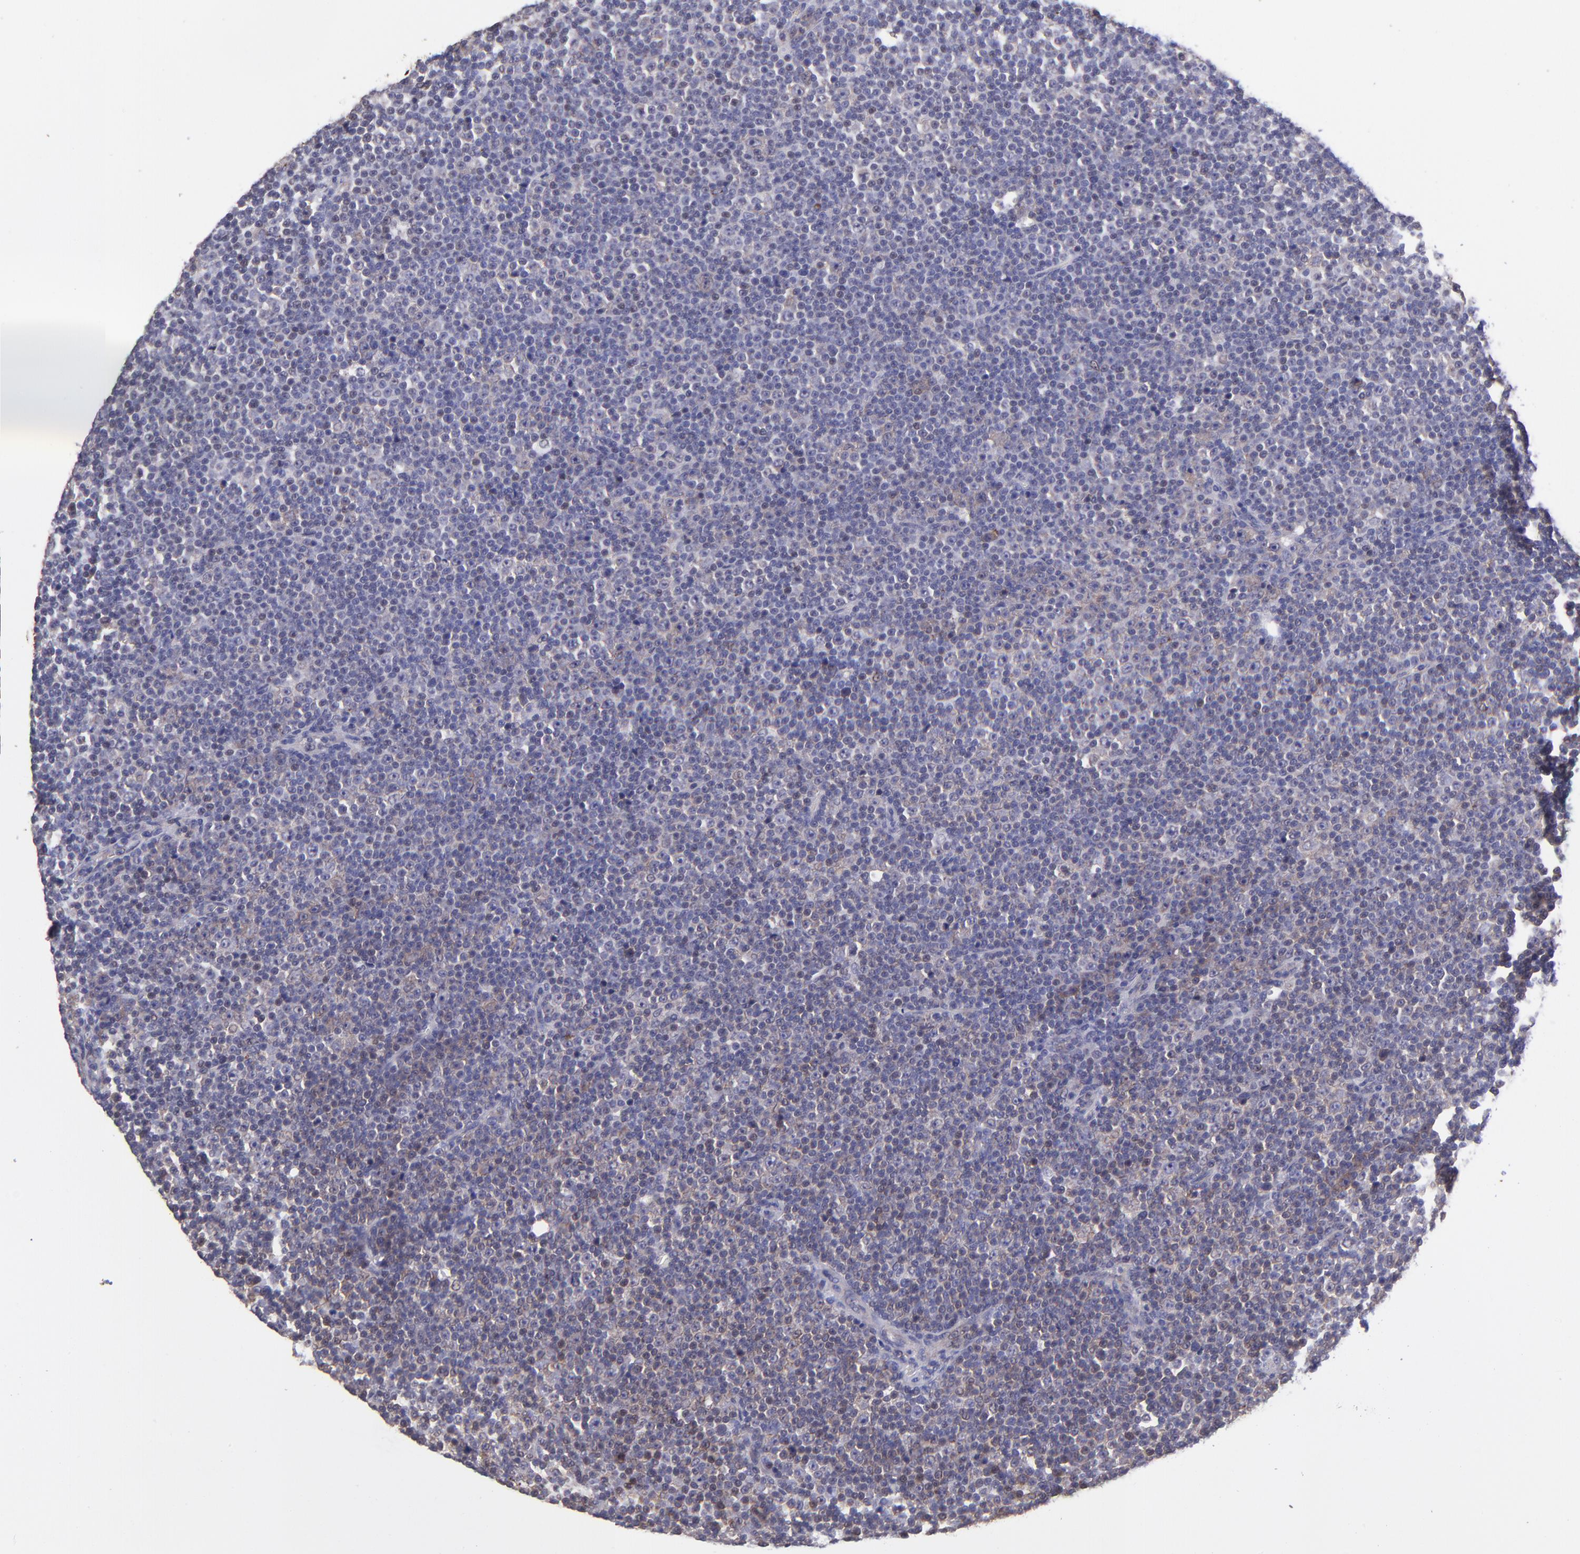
{"staining": {"intensity": "weak", "quantity": ">75%", "location": "cytoplasmic/membranous"}, "tissue": "lymphoma", "cell_type": "Tumor cells", "image_type": "cancer", "snomed": [{"axis": "morphology", "description": "Malignant lymphoma, non-Hodgkin's type, Low grade"}, {"axis": "topography", "description": "Lymph node"}], "caption": "Protein expression analysis of malignant lymphoma, non-Hodgkin's type (low-grade) reveals weak cytoplasmic/membranous staining in approximately >75% of tumor cells.", "gene": "NSF", "patient": {"sex": "female", "age": 67}}